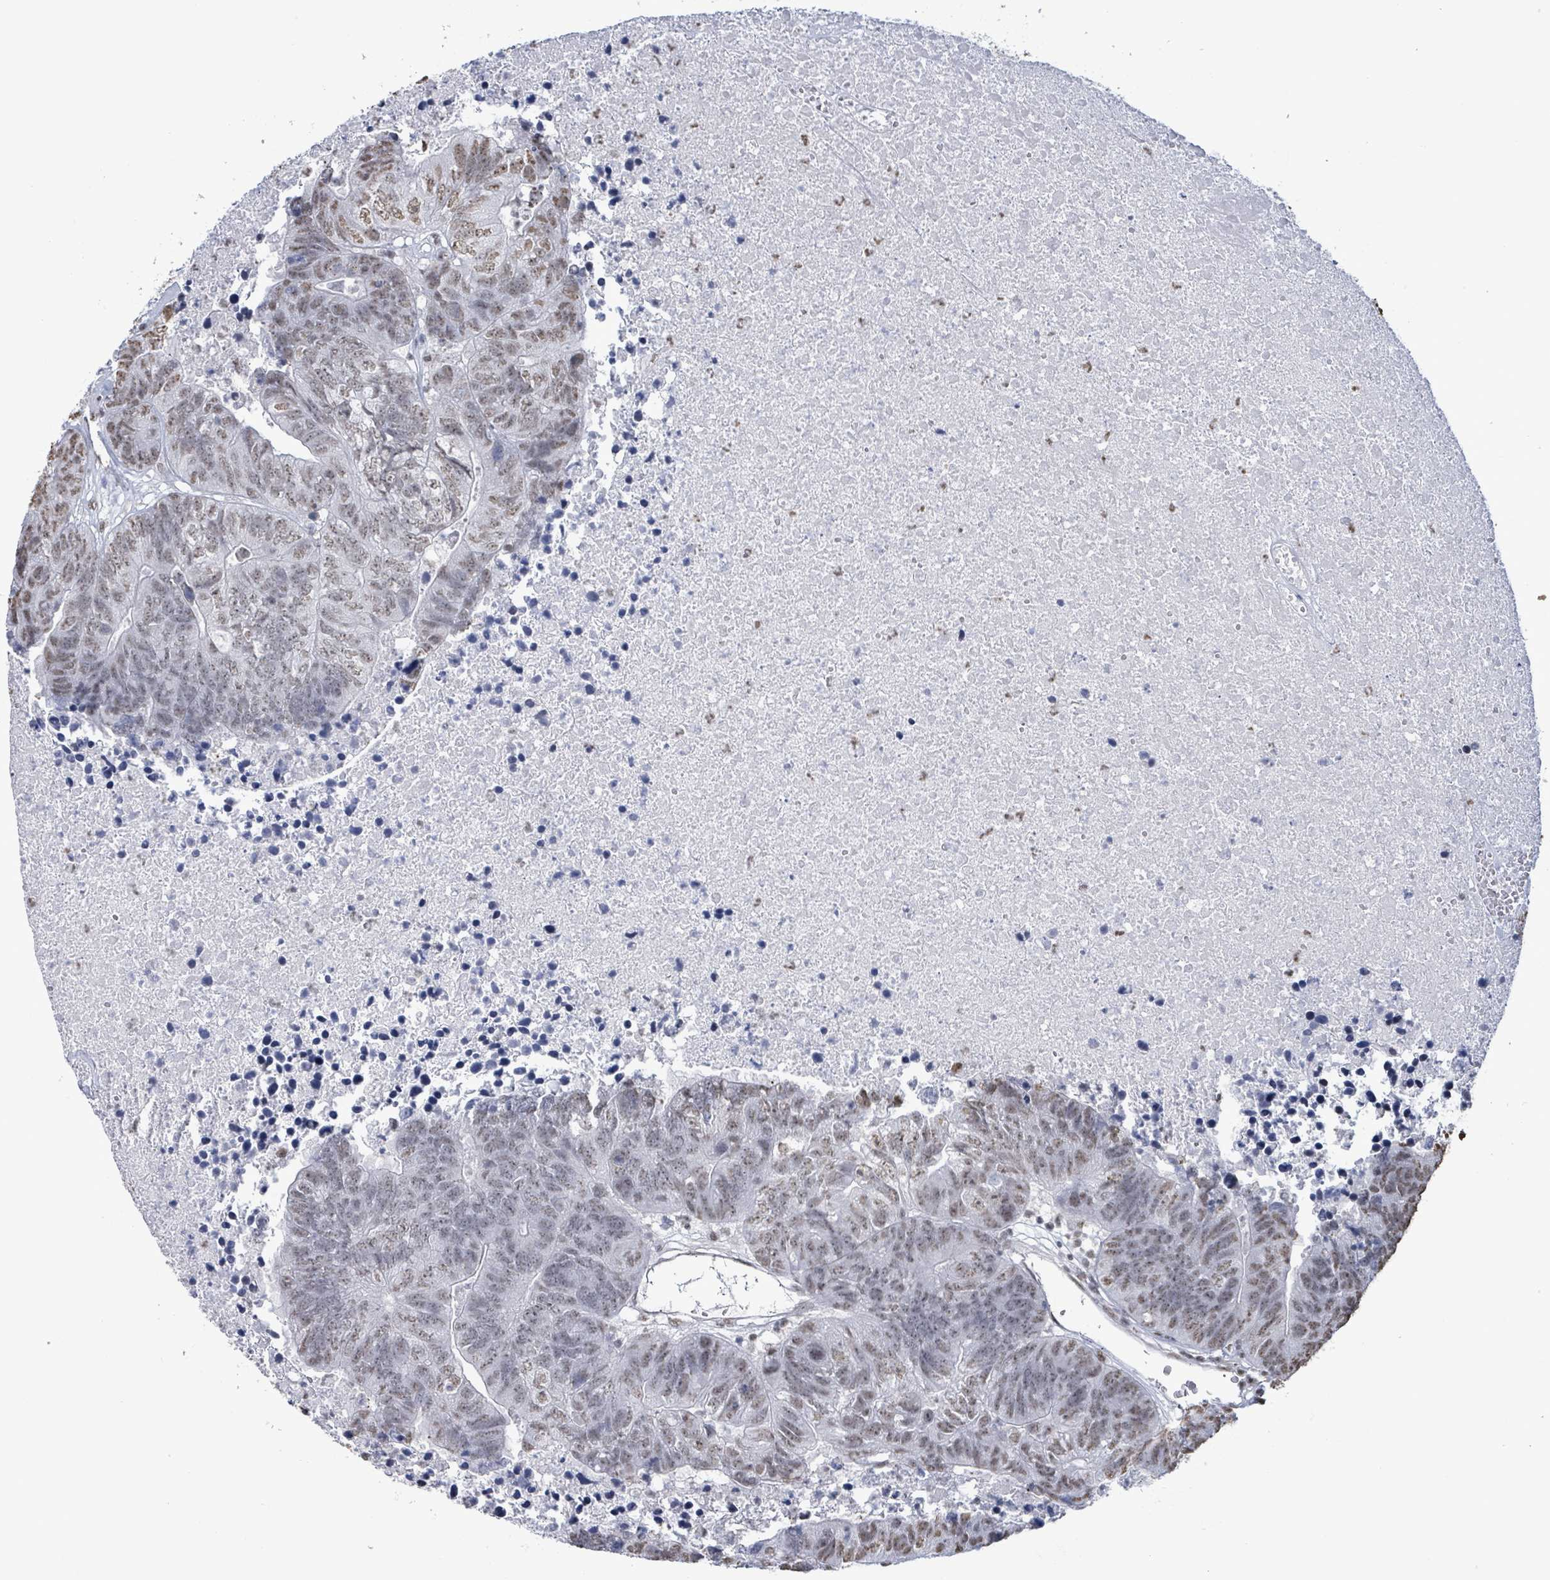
{"staining": {"intensity": "weak", "quantity": "25%-75%", "location": "nuclear"}, "tissue": "colorectal cancer", "cell_type": "Tumor cells", "image_type": "cancer", "snomed": [{"axis": "morphology", "description": "Adenocarcinoma, NOS"}, {"axis": "topography", "description": "Colon"}], "caption": "Protein staining of colorectal cancer tissue demonstrates weak nuclear expression in about 25%-75% of tumor cells. (DAB = brown stain, brightfield microscopy at high magnification).", "gene": "SAMD14", "patient": {"sex": "female", "age": 48}}